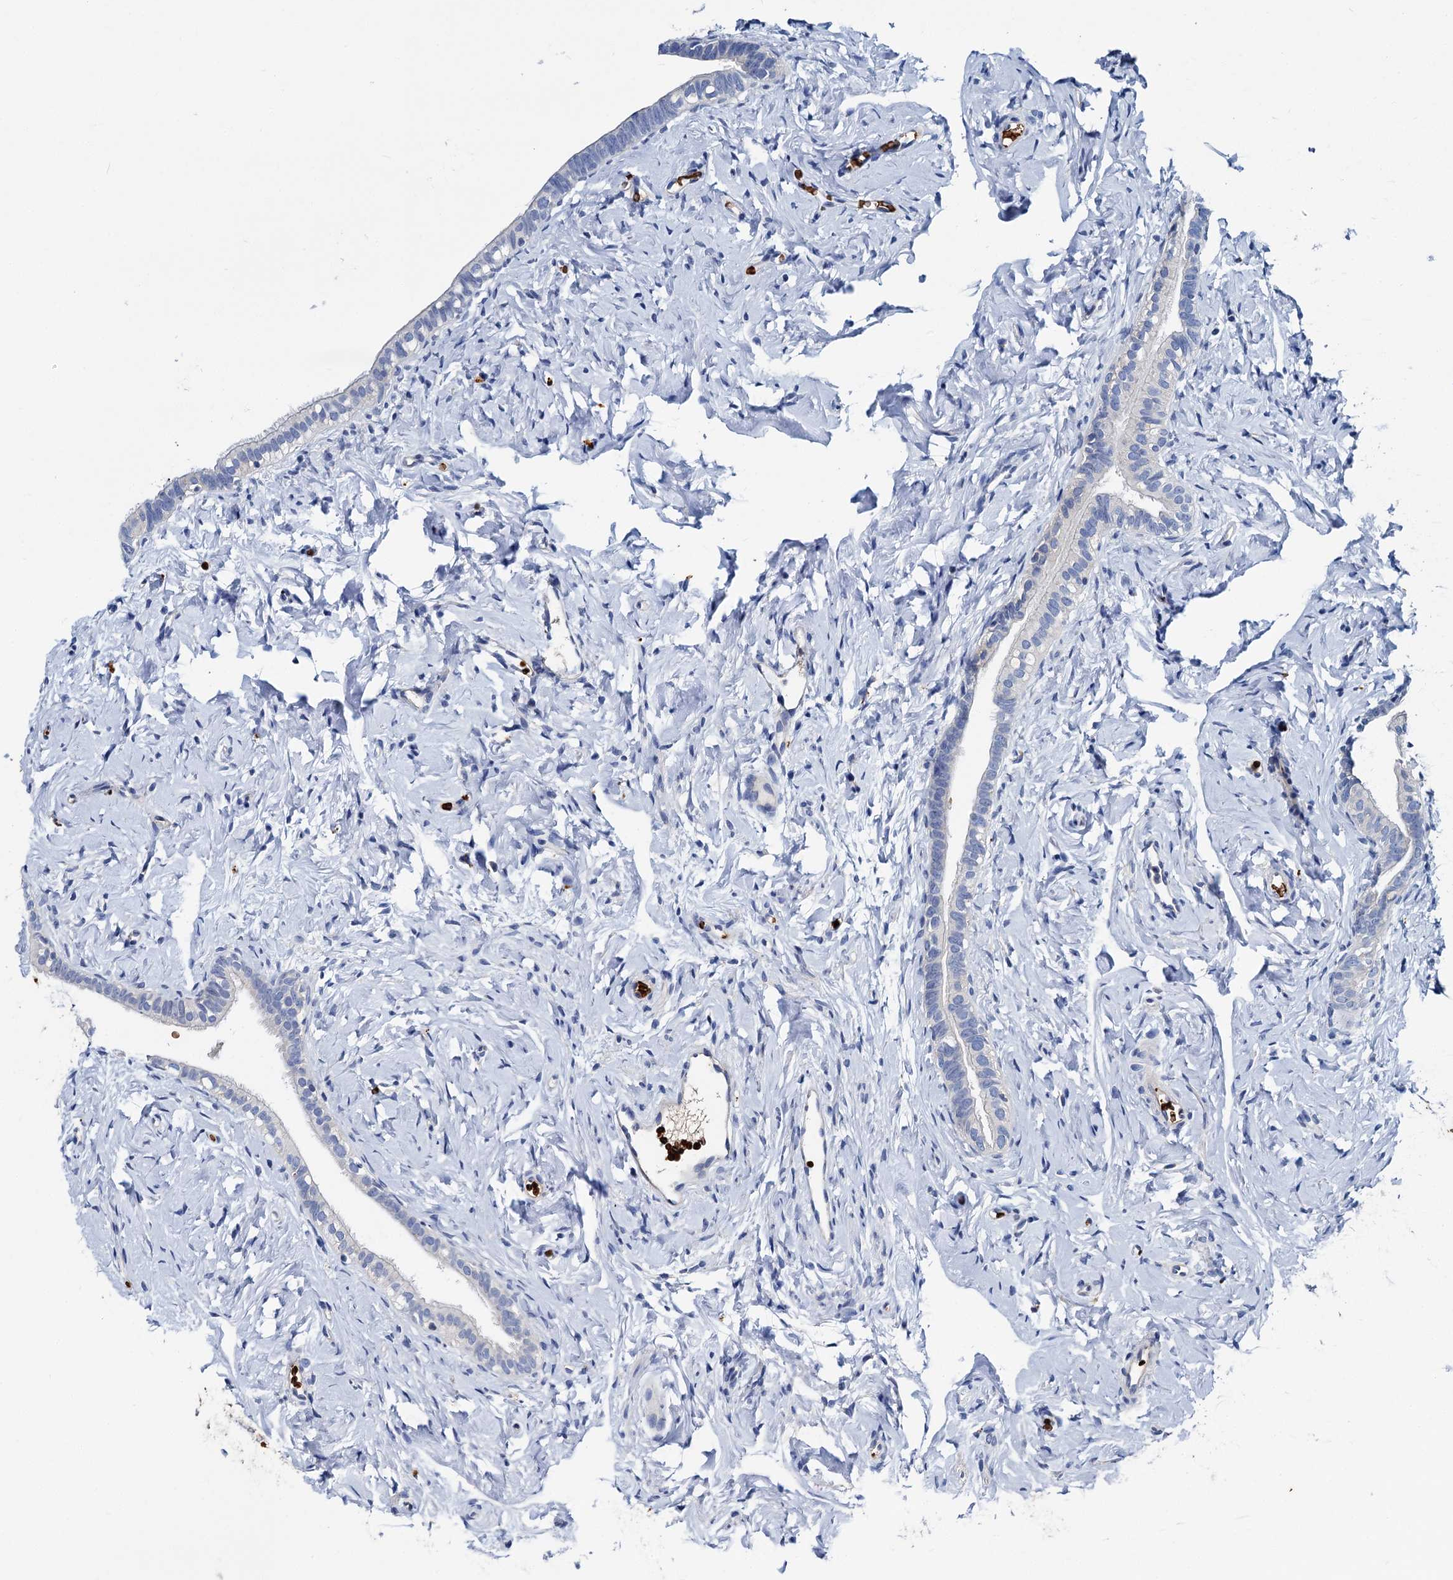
{"staining": {"intensity": "negative", "quantity": "none", "location": "none"}, "tissue": "fallopian tube", "cell_type": "Glandular cells", "image_type": "normal", "snomed": [{"axis": "morphology", "description": "Normal tissue, NOS"}, {"axis": "topography", "description": "Fallopian tube"}], "caption": "A micrograph of fallopian tube stained for a protein exhibits no brown staining in glandular cells.", "gene": "ATG2A", "patient": {"sex": "female", "age": 66}}